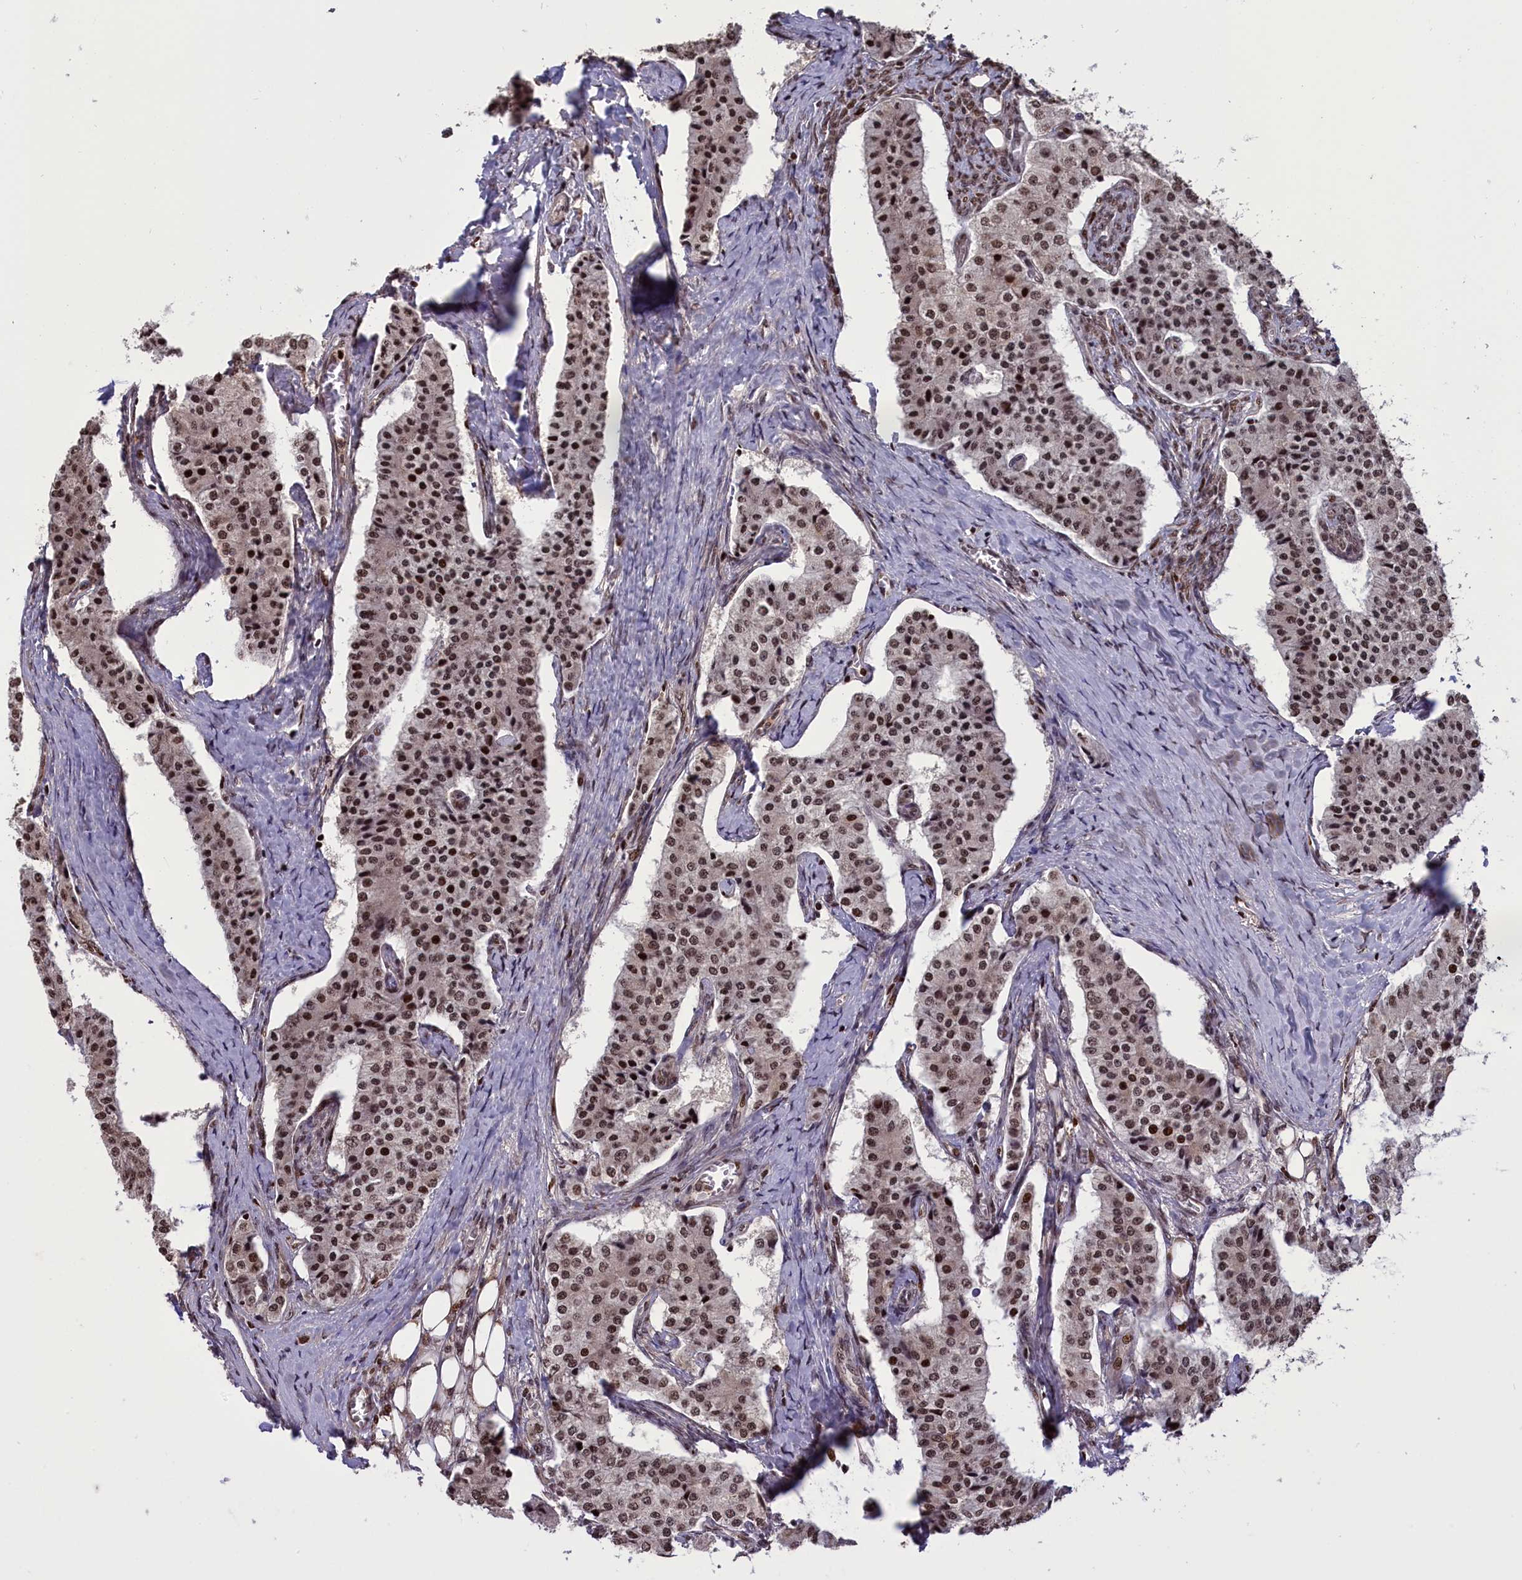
{"staining": {"intensity": "moderate", "quantity": ">75%", "location": "nuclear"}, "tissue": "carcinoid", "cell_type": "Tumor cells", "image_type": "cancer", "snomed": [{"axis": "morphology", "description": "Carcinoid, malignant, NOS"}, {"axis": "topography", "description": "Colon"}], "caption": "Moderate nuclear expression for a protein is appreciated in approximately >75% of tumor cells of carcinoid (malignant) using IHC.", "gene": "RELB", "patient": {"sex": "female", "age": 52}}